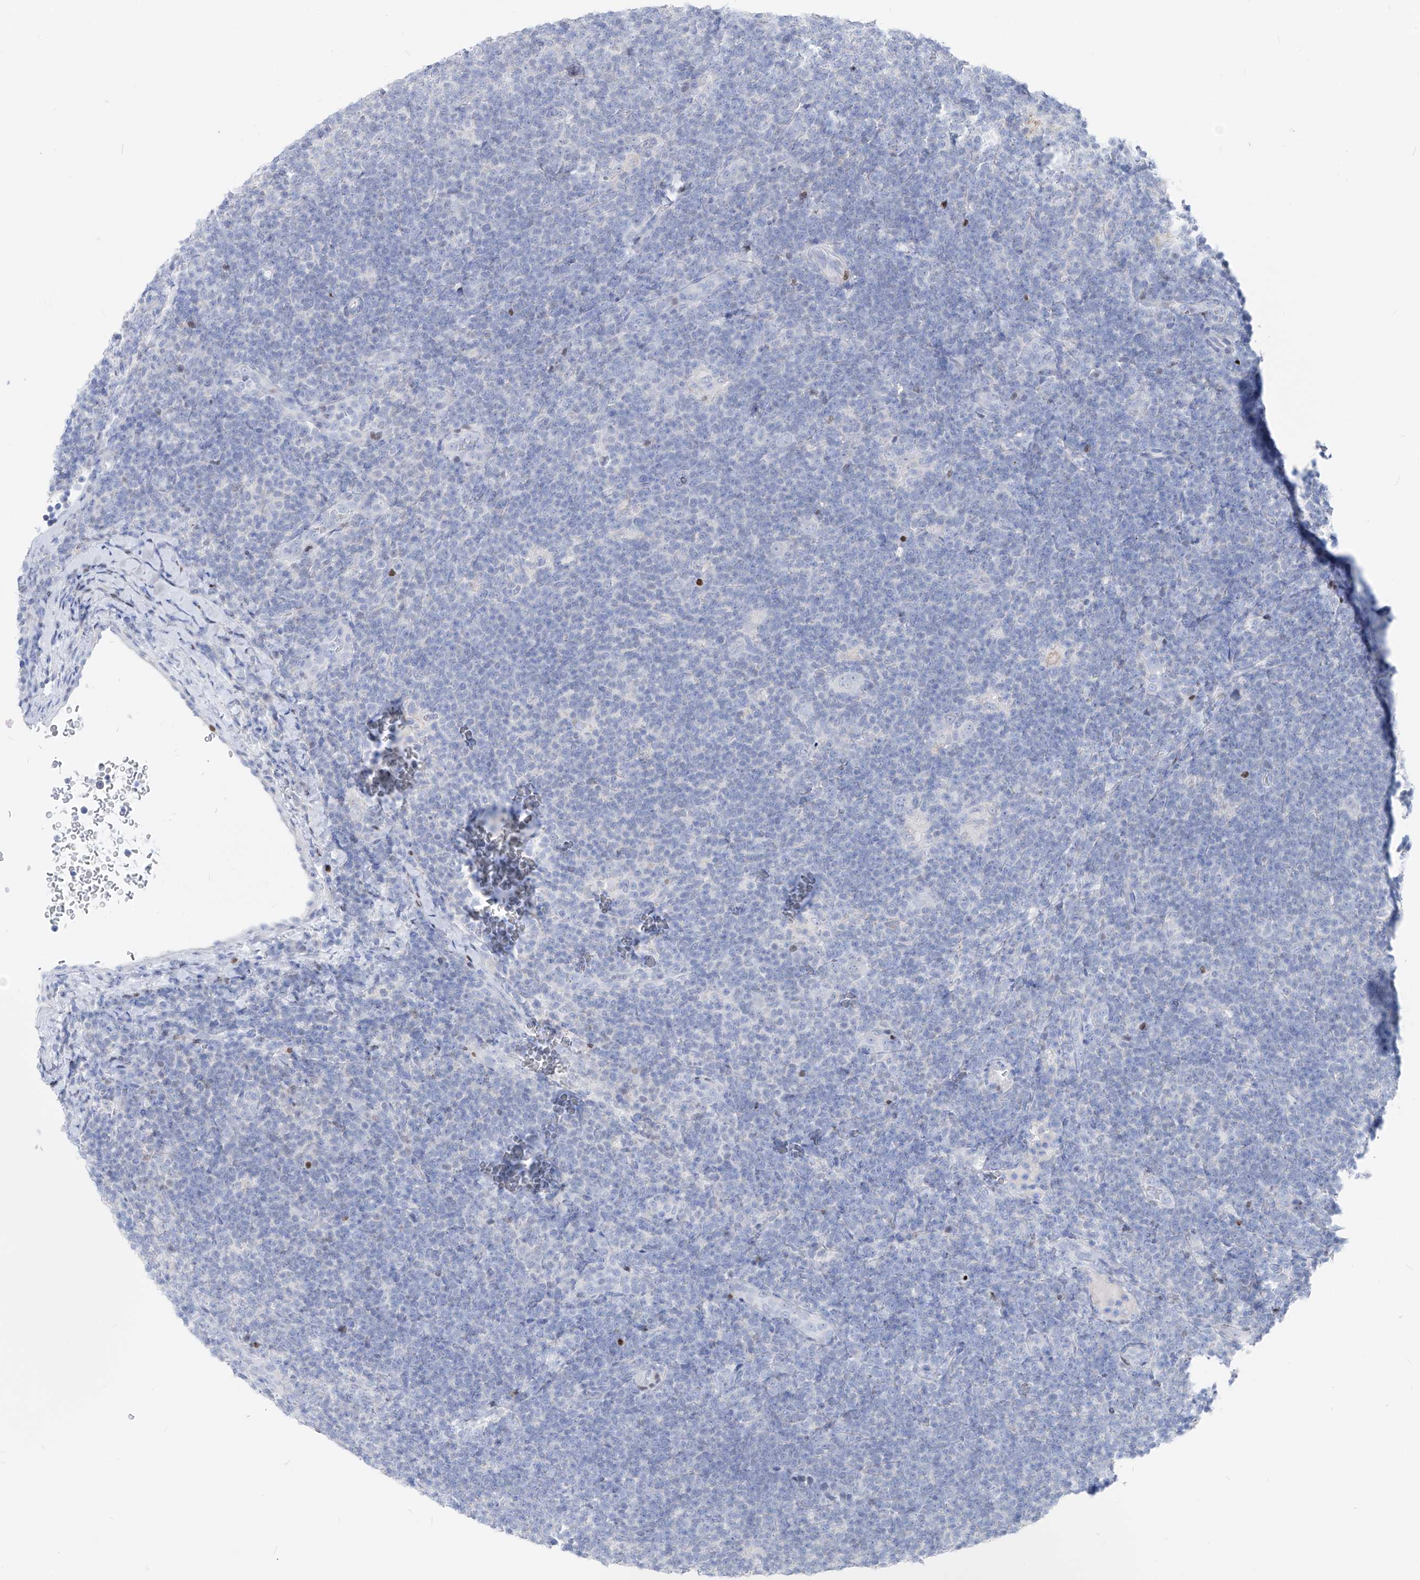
{"staining": {"intensity": "negative", "quantity": "none", "location": "none"}, "tissue": "lymphoma", "cell_type": "Tumor cells", "image_type": "cancer", "snomed": [{"axis": "morphology", "description": "Hodgkin's disease, NOS"}, {"axis": "topography", "description": "Lymph node"}], "caption": "Tumor cells are negative for brown protein staining in Hodgkin's disease.", "gene": "FRS3", "patient": {"sex": "female", "age": 57}}